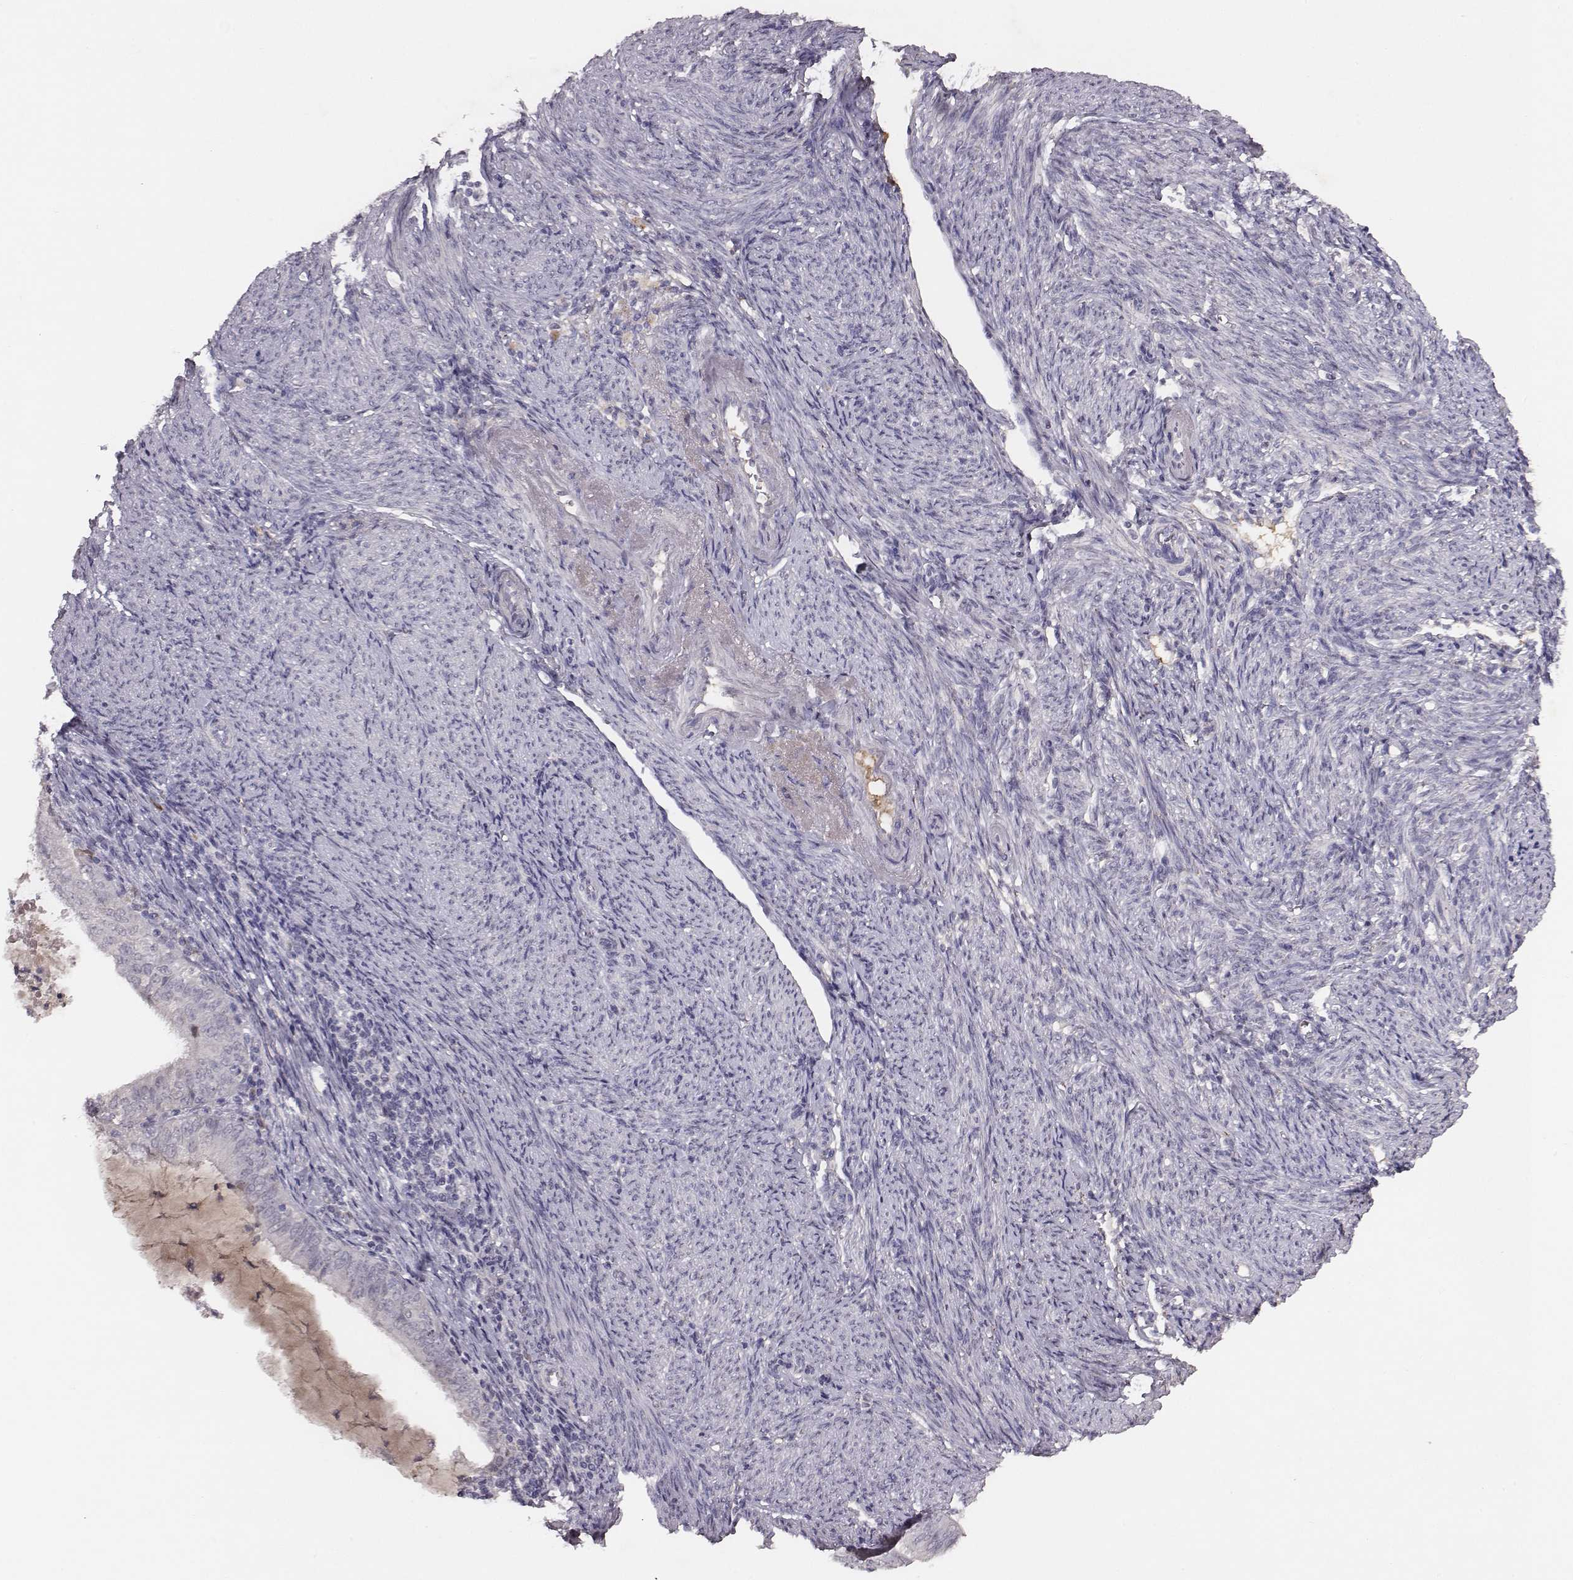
{"staining": {"intensity": "negative", "quantity": "none", "location": "none"}, "tissue": "endometrial cancer", "cell_type": "Tumor cells", "image_type": "cancer", "snomed": [{"axis": "morphology", "description": "Adenocarcinoma, NOS"}, {"axis": "topography", "description": "Endometrium"}], "caption": "Immunohistochemistry (IHC) photomicrograph of endometrial cancer (adenocarcinoma) stained for a protein (brown), which displays no staining in tumor cells.", "gene": "SLC22A6", "patient": {"sex": "female", "age": 57}}